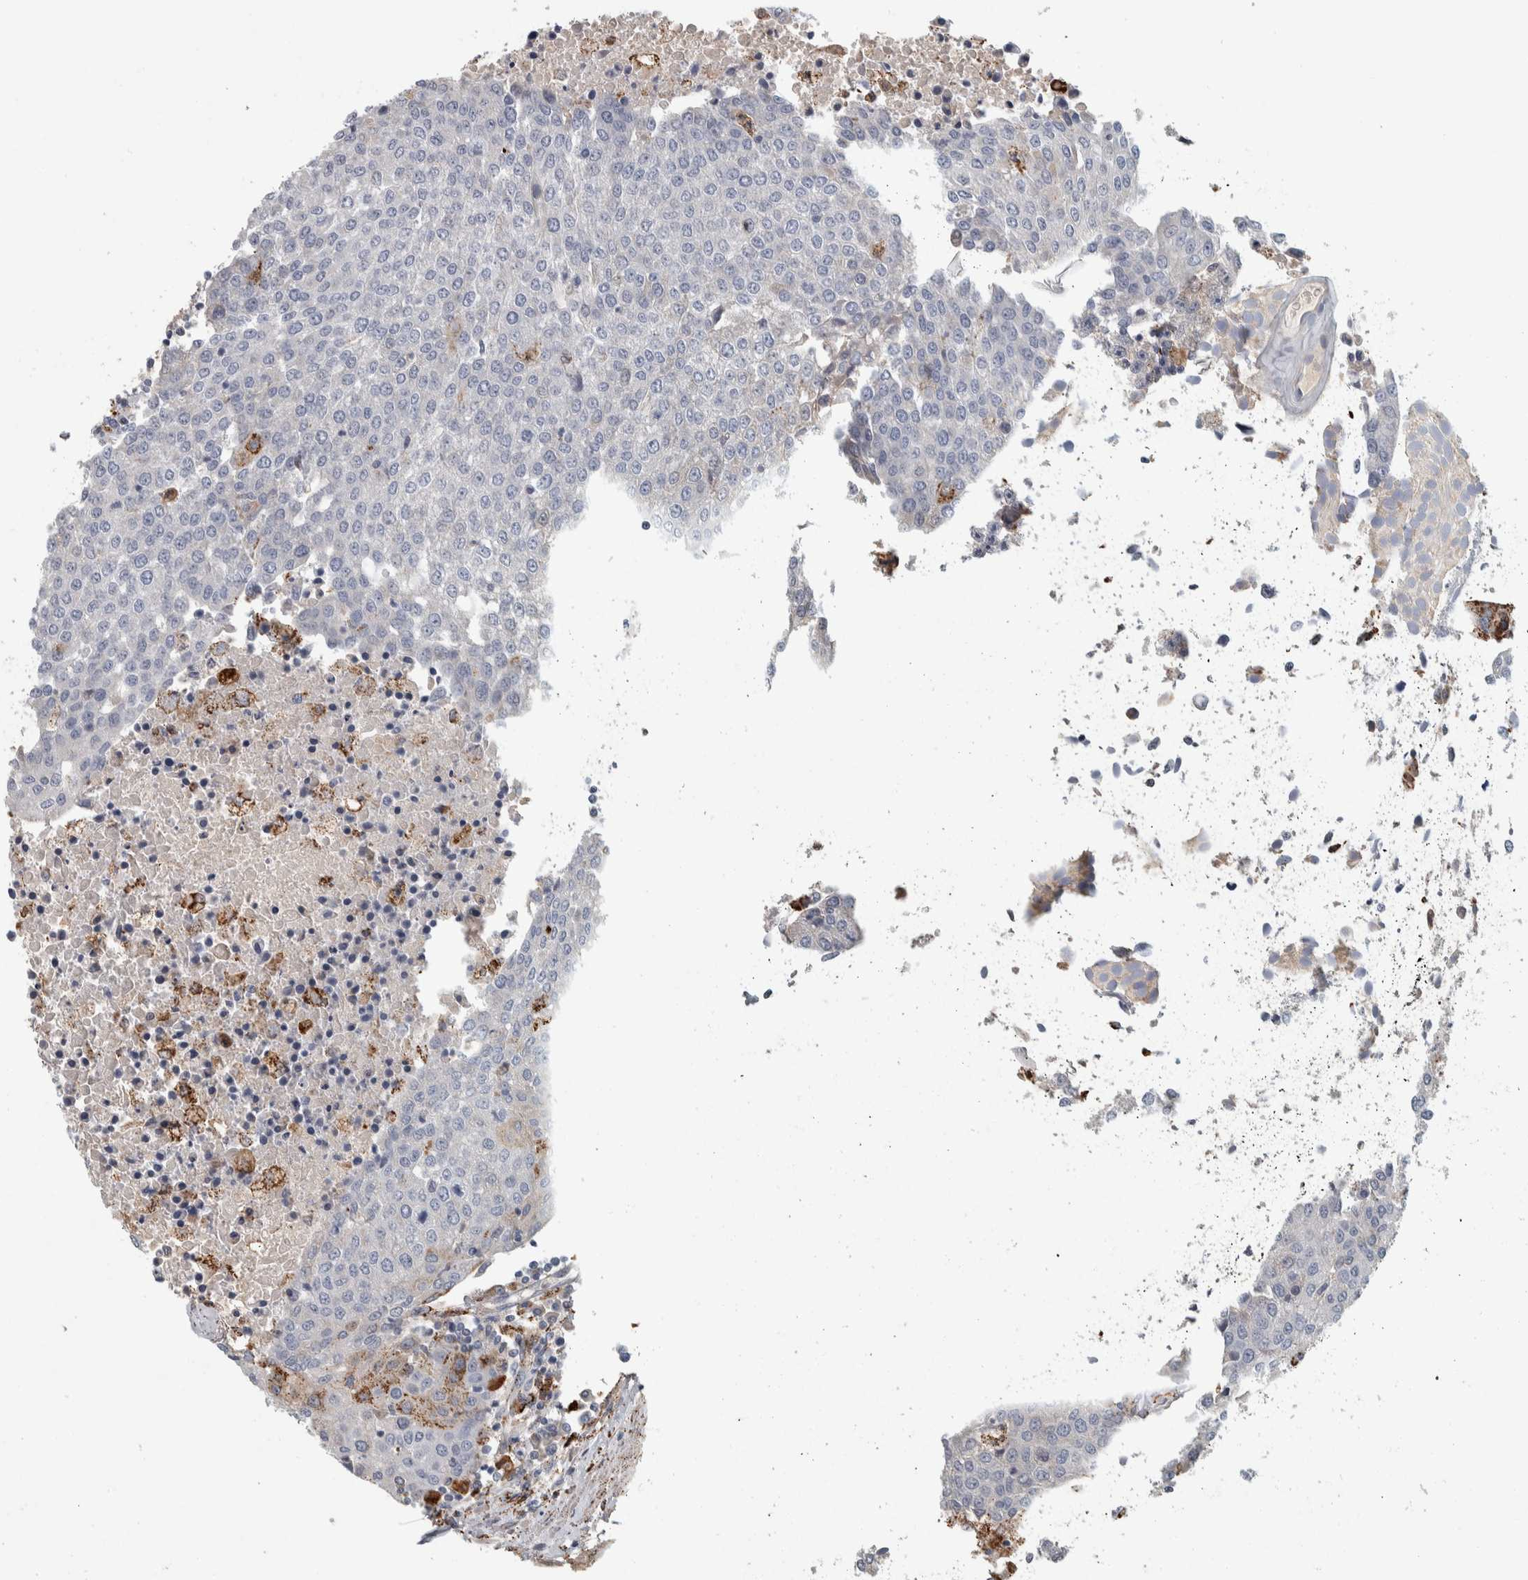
{"staining": {"intensity": "negative", "quantity": "none", "location": "none"}, "tissue": "urothelial cancer", "cell_type": "Tumor cells", "image_type": "cancer", "snomed": [{"axis": "morphology", "description": "Urothelial carcinoma, High grade"}, {"axis": "topography", "description": "Urinary bladder"}], "caption": "Tumor cells are negative for protein expression in human high-grade urothelial carcinoma.", "gene": "FAM78A", "patient": {"sex": "female", "age": 85}}